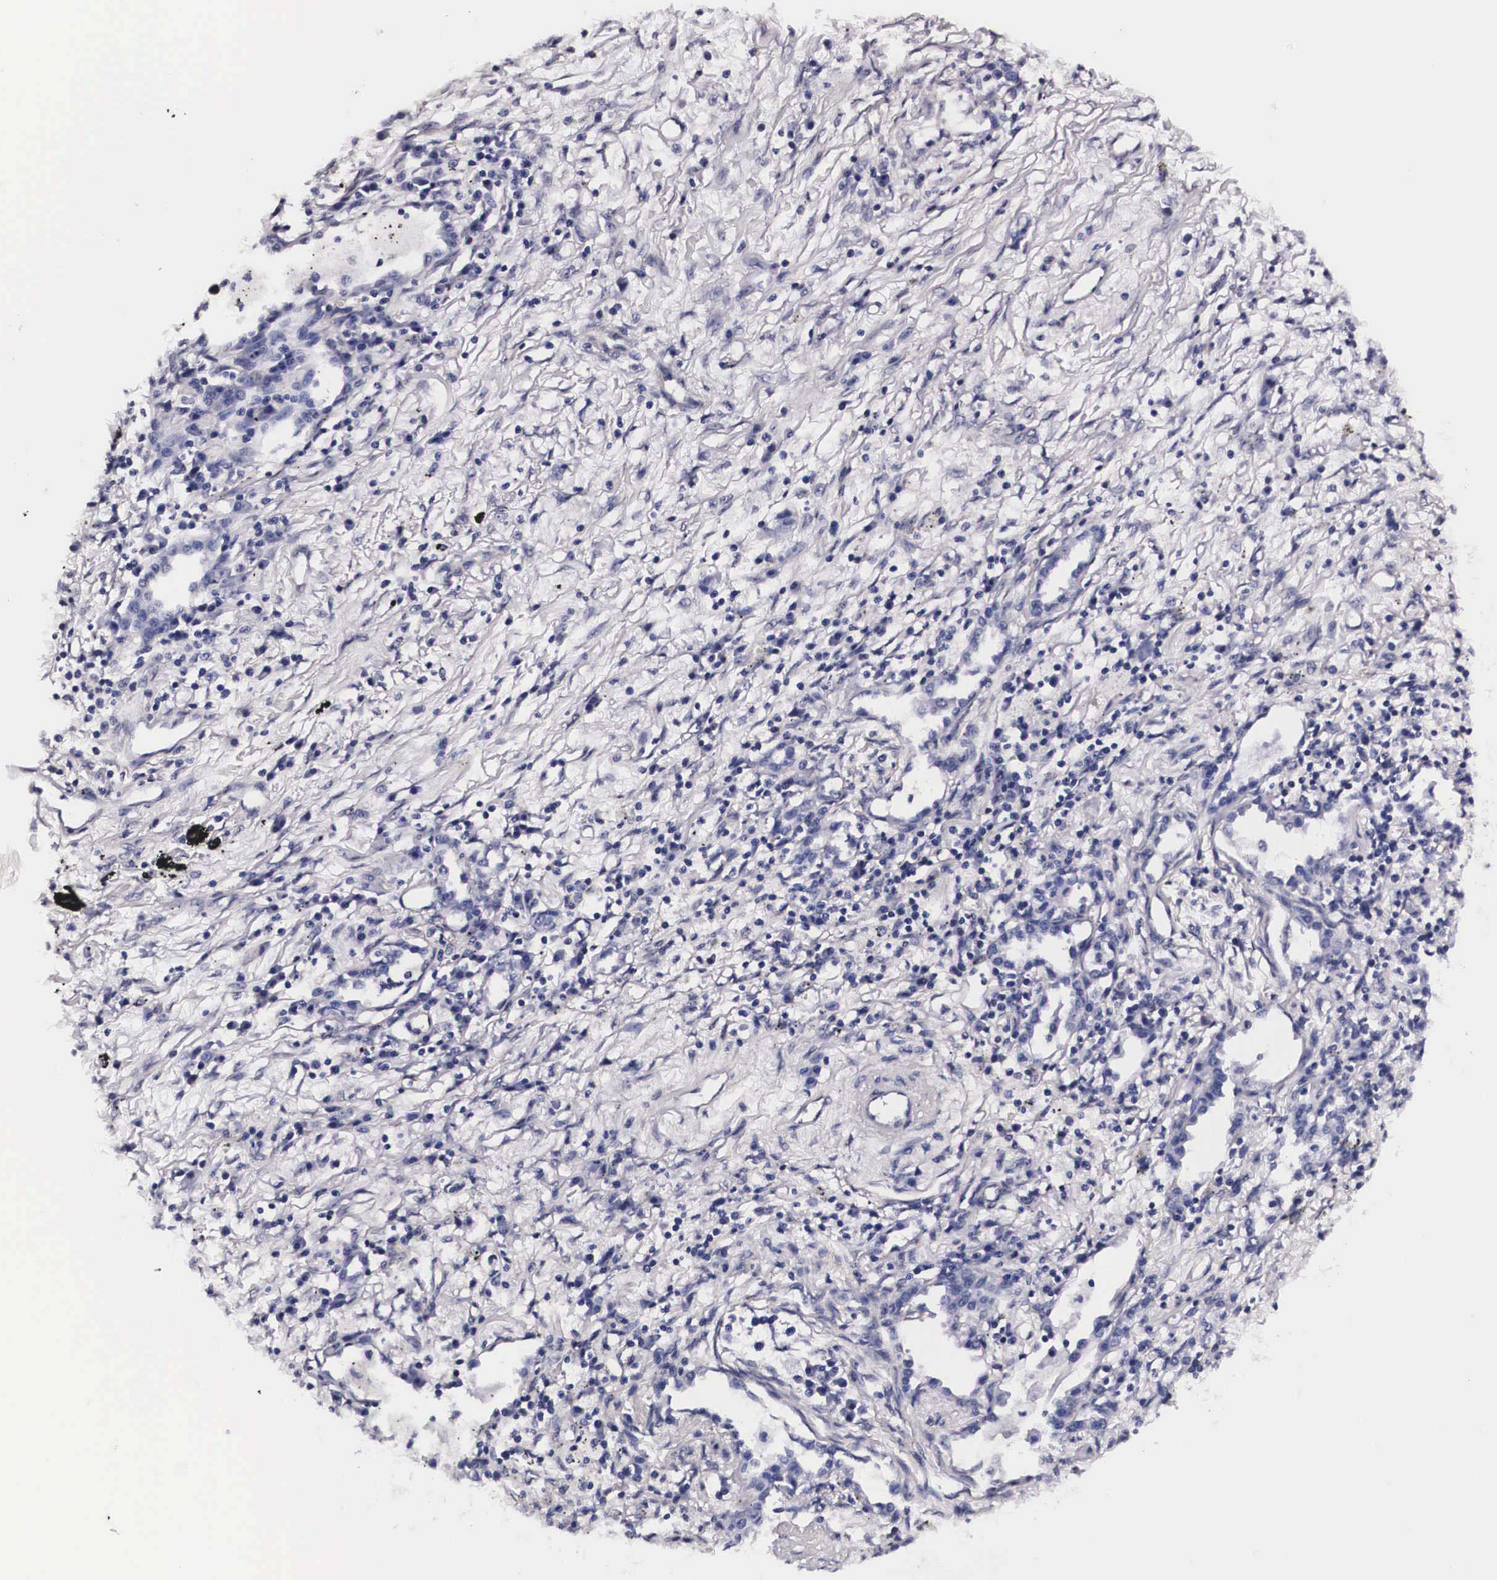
{"staining": {"intensity": "negative", "quantity": "none", "location": "none"}, "tissue": "lung cancer", "cell_type": "Tumor cells", "image_type": "cancer", "snomed": [{"axis": "morphology", "description": "Adenocarcinoma, NOS"}, {"axis": "topography", "description": "Lung"}], "caption": "The histopathology image shows no significant positivity in tumor cells of lung cancer (adenocarcinoma).", "gene": "PHETA2", "patient": {"sex": "male", "age": 60}}